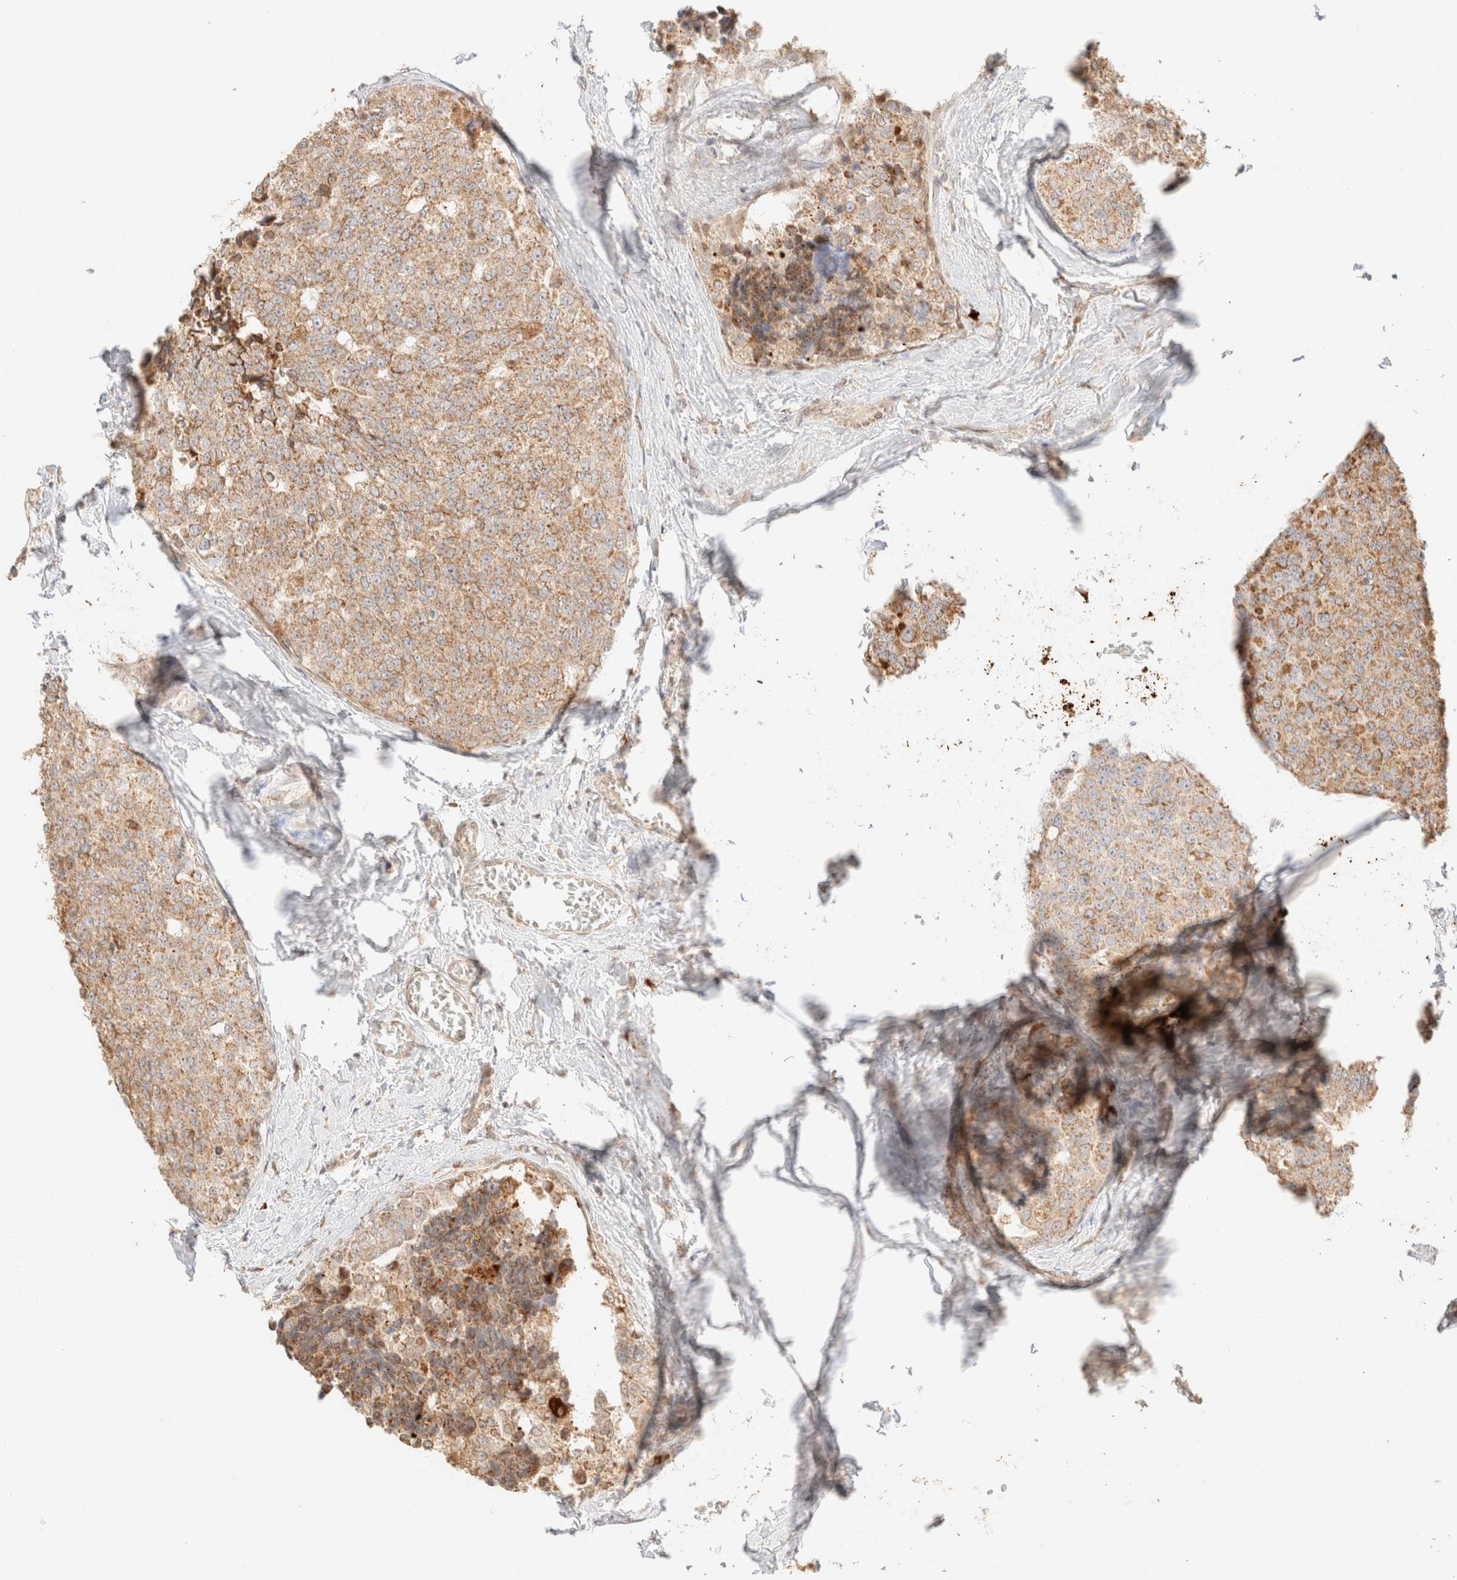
{"staining": {"intensity": "moderate", "quantity": ">75%", "location": "cytoplasmic/membranous"}, "tissue": "breast cancer", "cell_type": "Tumor cells", "image_type": "cancer", "snomed": [{"axis": "morphology", "description": "Normal tissue, NOS"}, {"axis": "morphology", "description": "Duct carcinoma"}, {"axis": "topography", "description": "Breast"}], "caption": "Immunohistochemical staining of breast cancer exhibits medium levels of moderate cytoplasmic/membranous positivity in approximately >75% of tumor cells. (DAB IHC, brown staining for protein, blue staining for nuclei).", "gene": "TACO1", "patient": {"sex": "female", "age": 43}}